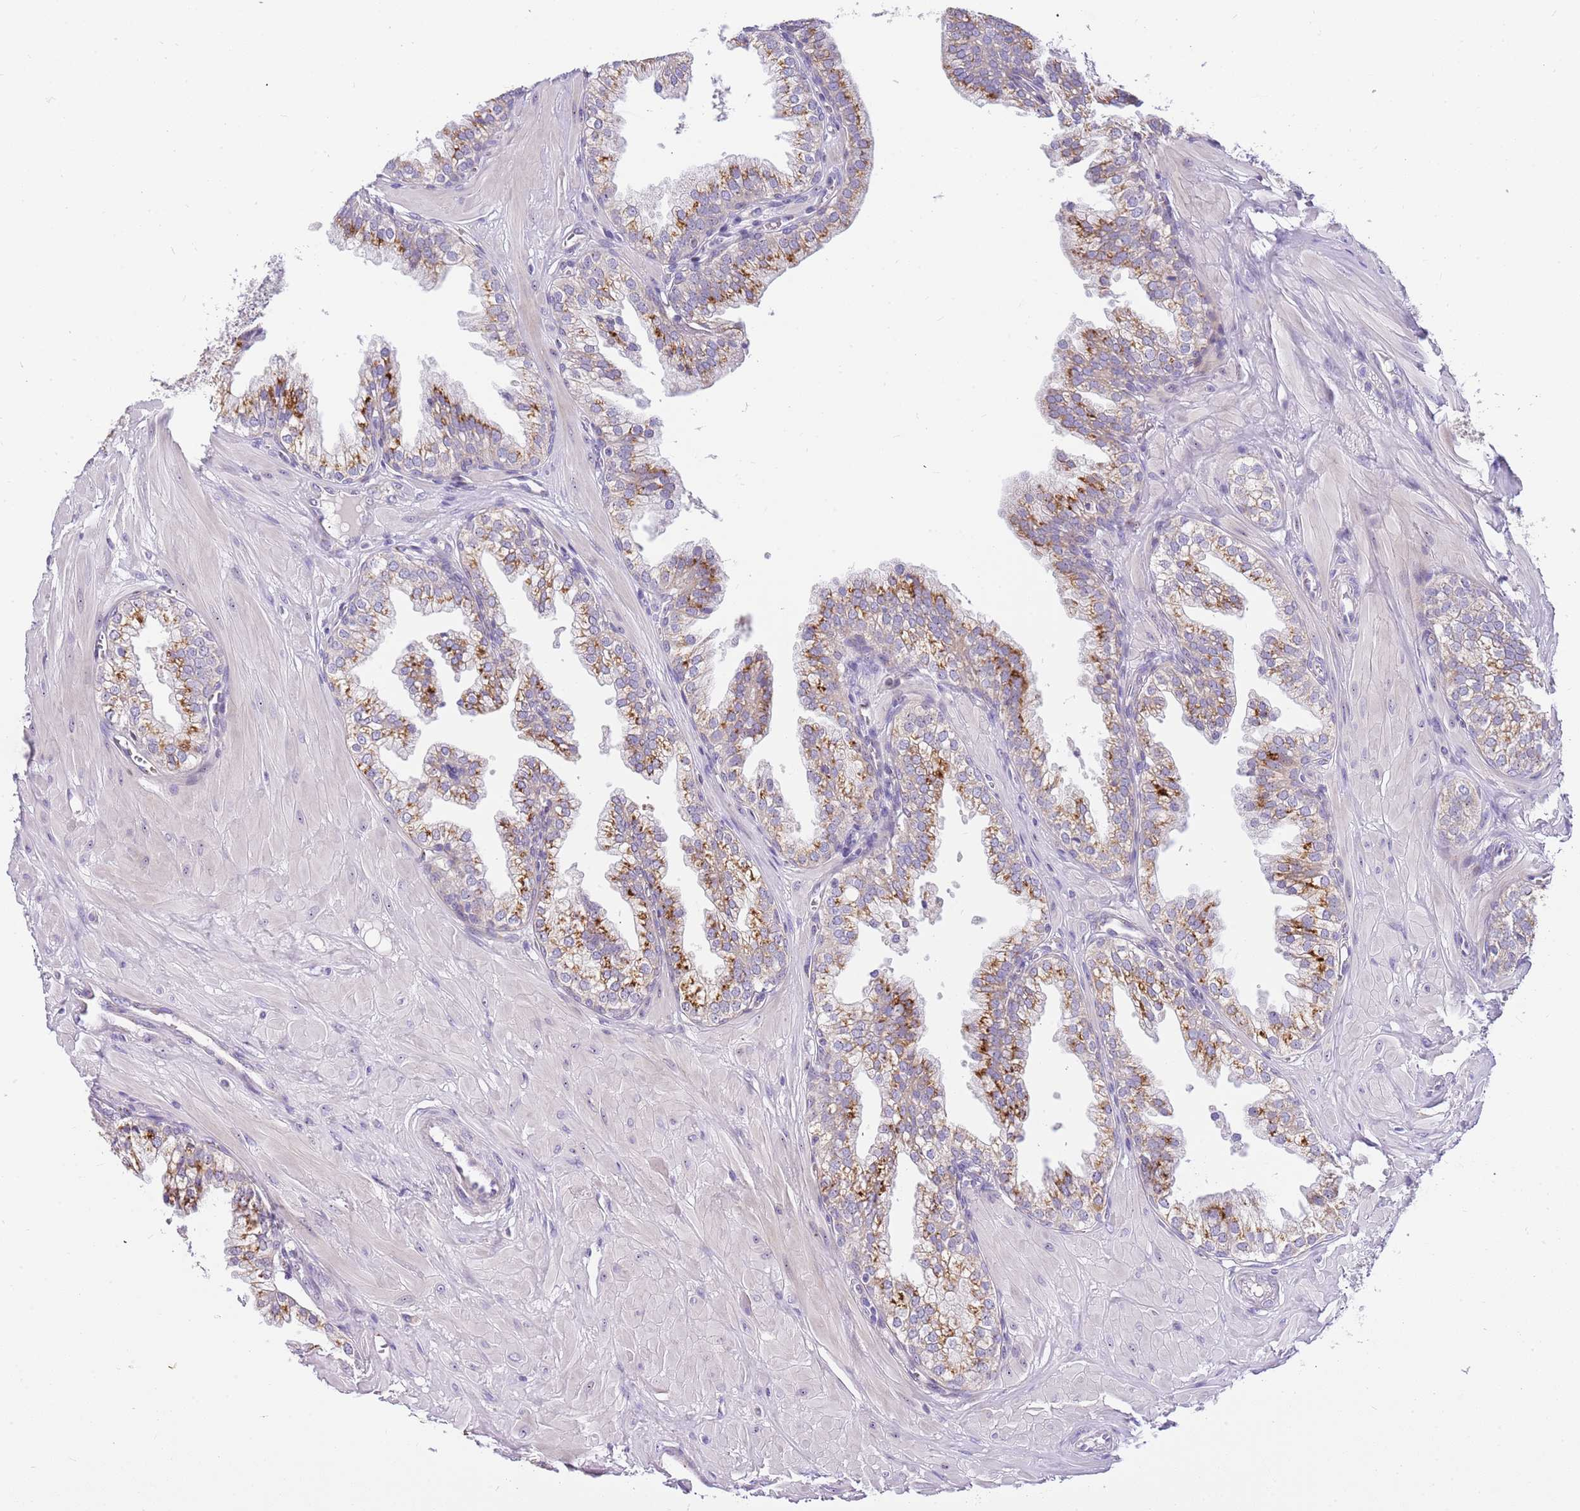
{"staining": {"intensity": "strong", "quantity": ">75%", "location": "cytoplasmic/membranous"}, "tissue": "prostate", "cell_type": "Glandular cells", "image_type": "normal", "snomed": [{"axis": "morphology", "description": "Normal tissue, NOS"}, {"axis": "topography", "description": "Prostate"}, {"axis": "topography", "description": "Peripheral nerve tissue"}], "caption": "This micrograph displays IHC staining of normal prostate, with high strong cytoplasmic/membranous positivity in about >75% of glandular cells.", "gene": "DNAJA3", "patient": {"sex": "male", "age": 55}}